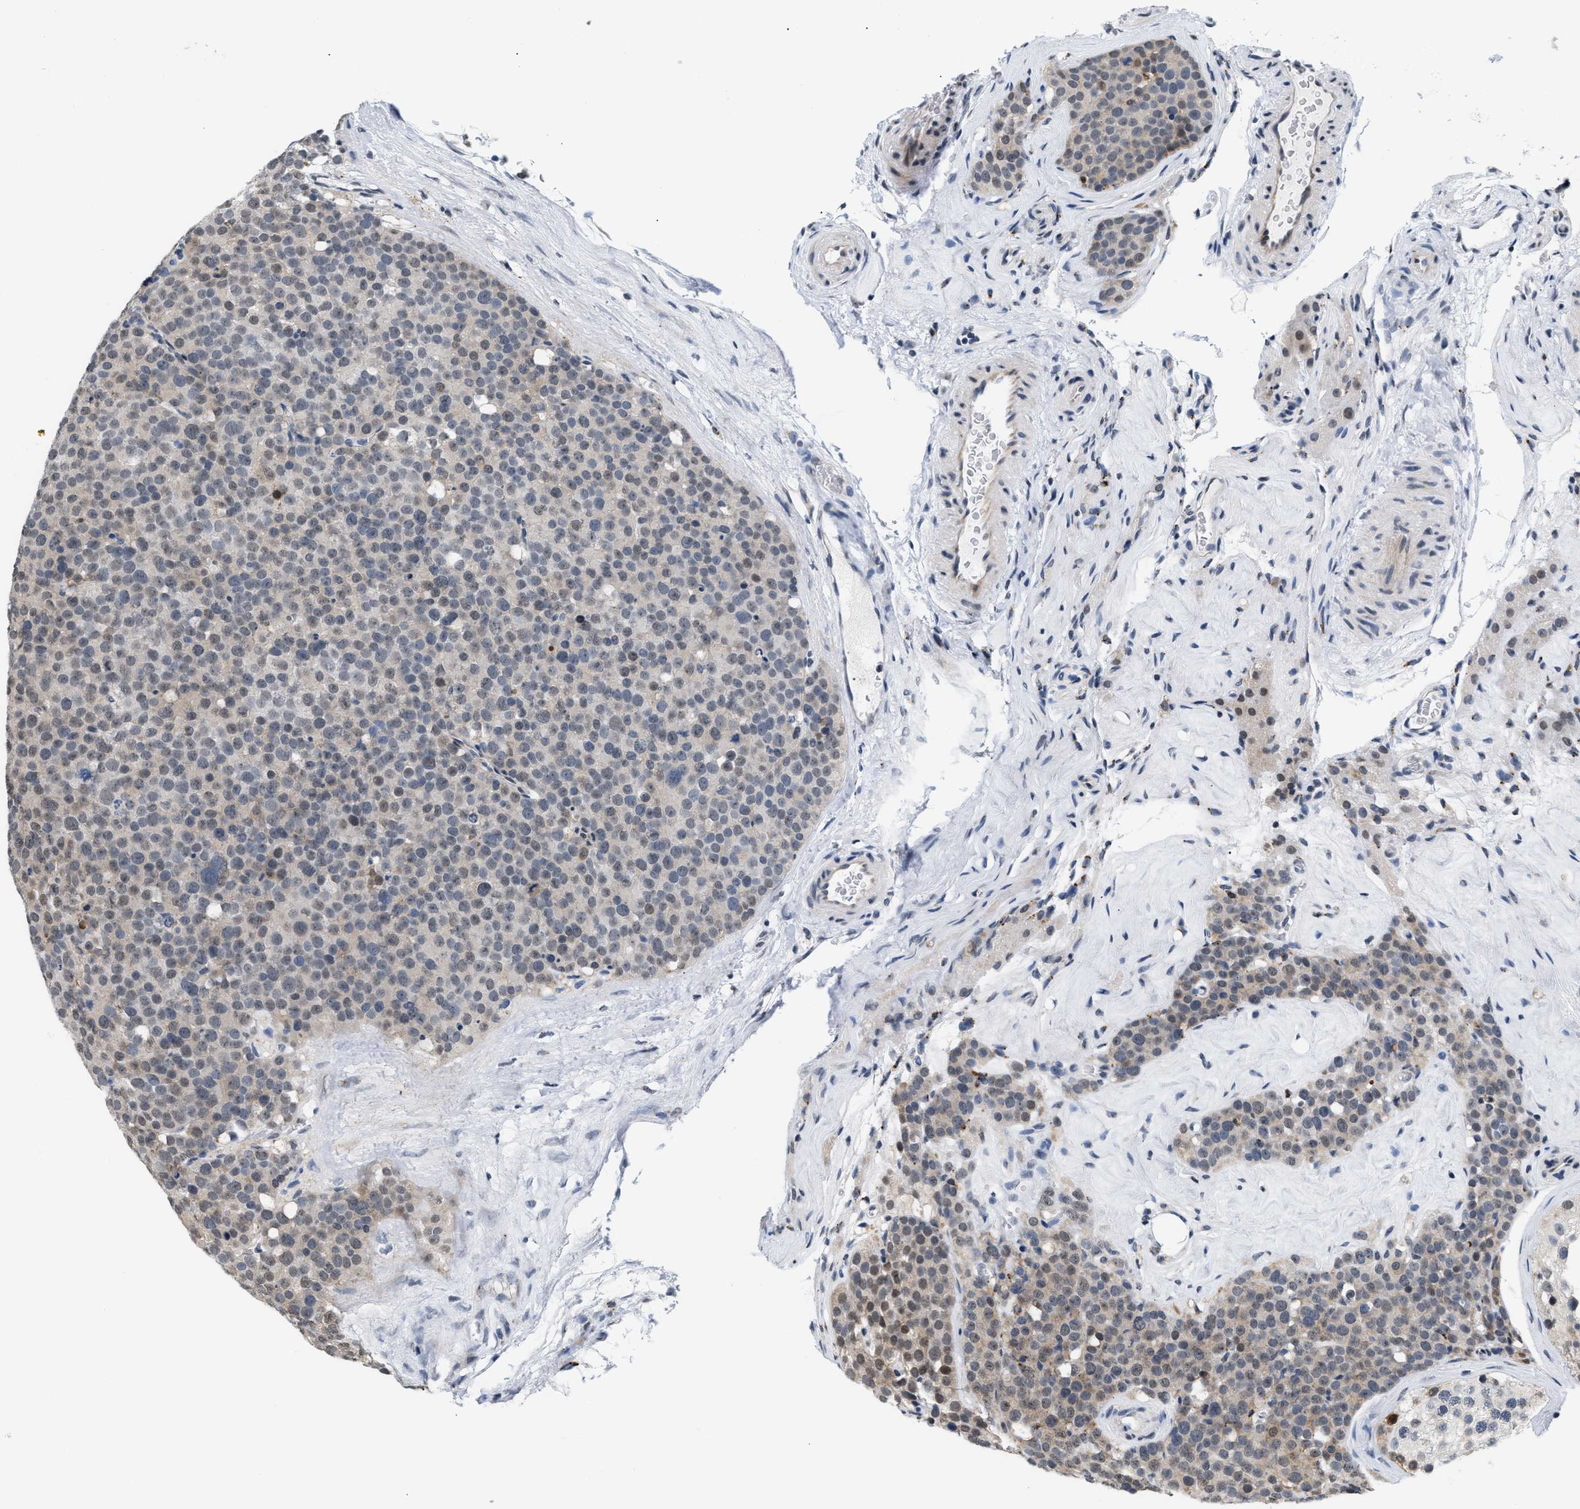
{"staining": {"intensity": "weak", "quantity": "25%-75%", "location": "nuclear"}, "tissue": "testis cancer", "cell_type": "Tumor cells", "image_type": "cancer", "snomed": [{"axis": "morphology", "description": "Seminoma, NOS"}, {"axis": "topography", "description": "Testis"}], "caption": "This micrograph displays immunohistochemistry staining of human testis cancer (seminoma), with low weak nuclear staining in about 25%-75% of tumor cells.", "gene": "RAF1", "patient": {"sex": "male", "age": 71}}